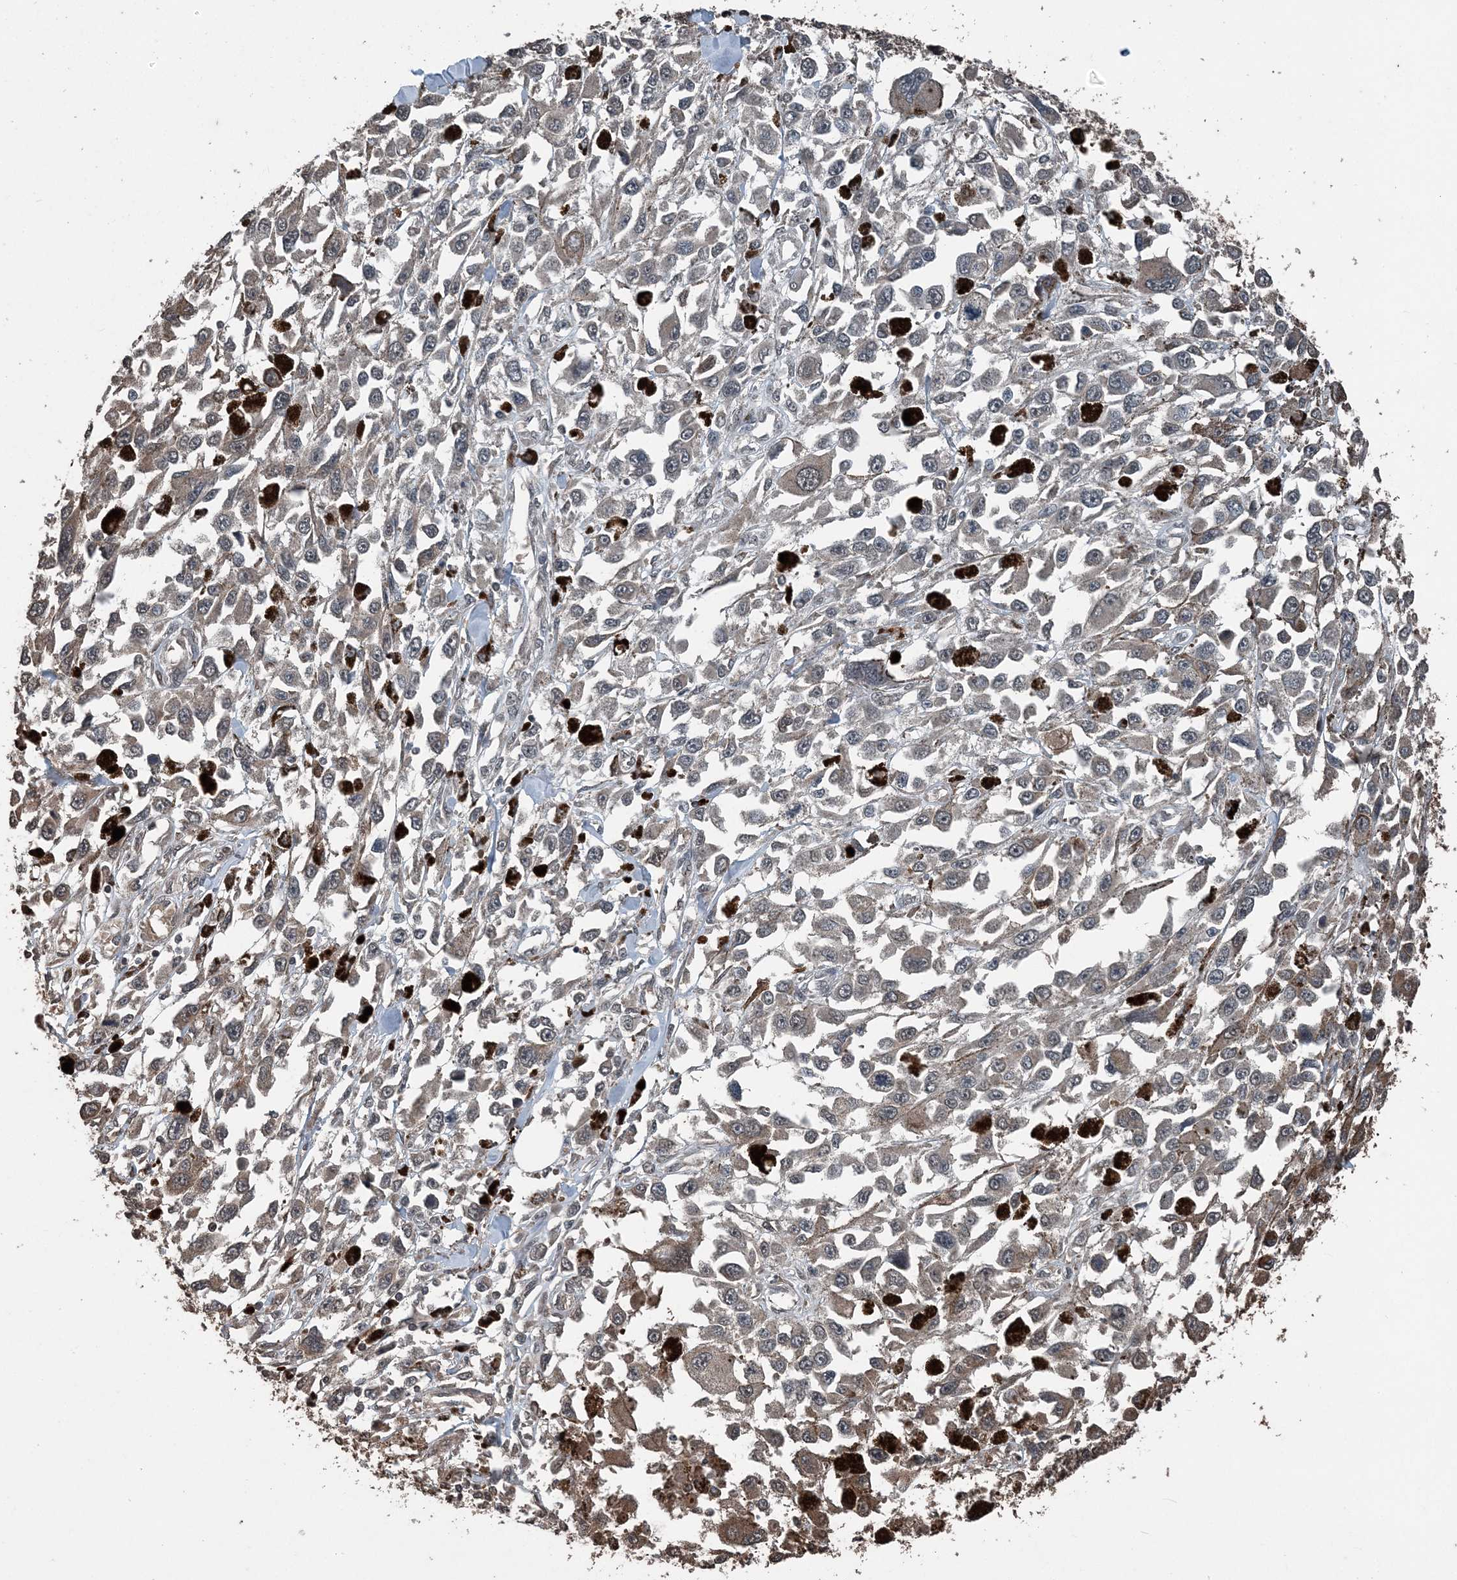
{"staining": {"intensity": "weak", "quantity": "<25%", "location": "cytoplasmic/membranous"}, "tissue": "melanoma", "cell_type": "Tumor cells", "image_type": "cancer", "snomed": [{"axis": "morphology", "description": "Malignant melanoma, Metastatic site"}, {"axis": "topography", "description": "Lymph node"}], "caption": "Histopathology image shows no protein staining in tumor cells of melanoma tissue. Nuclei are stained in blue.", "gene": "CFL1", "patient": {"sex": "male", "age": 59}}